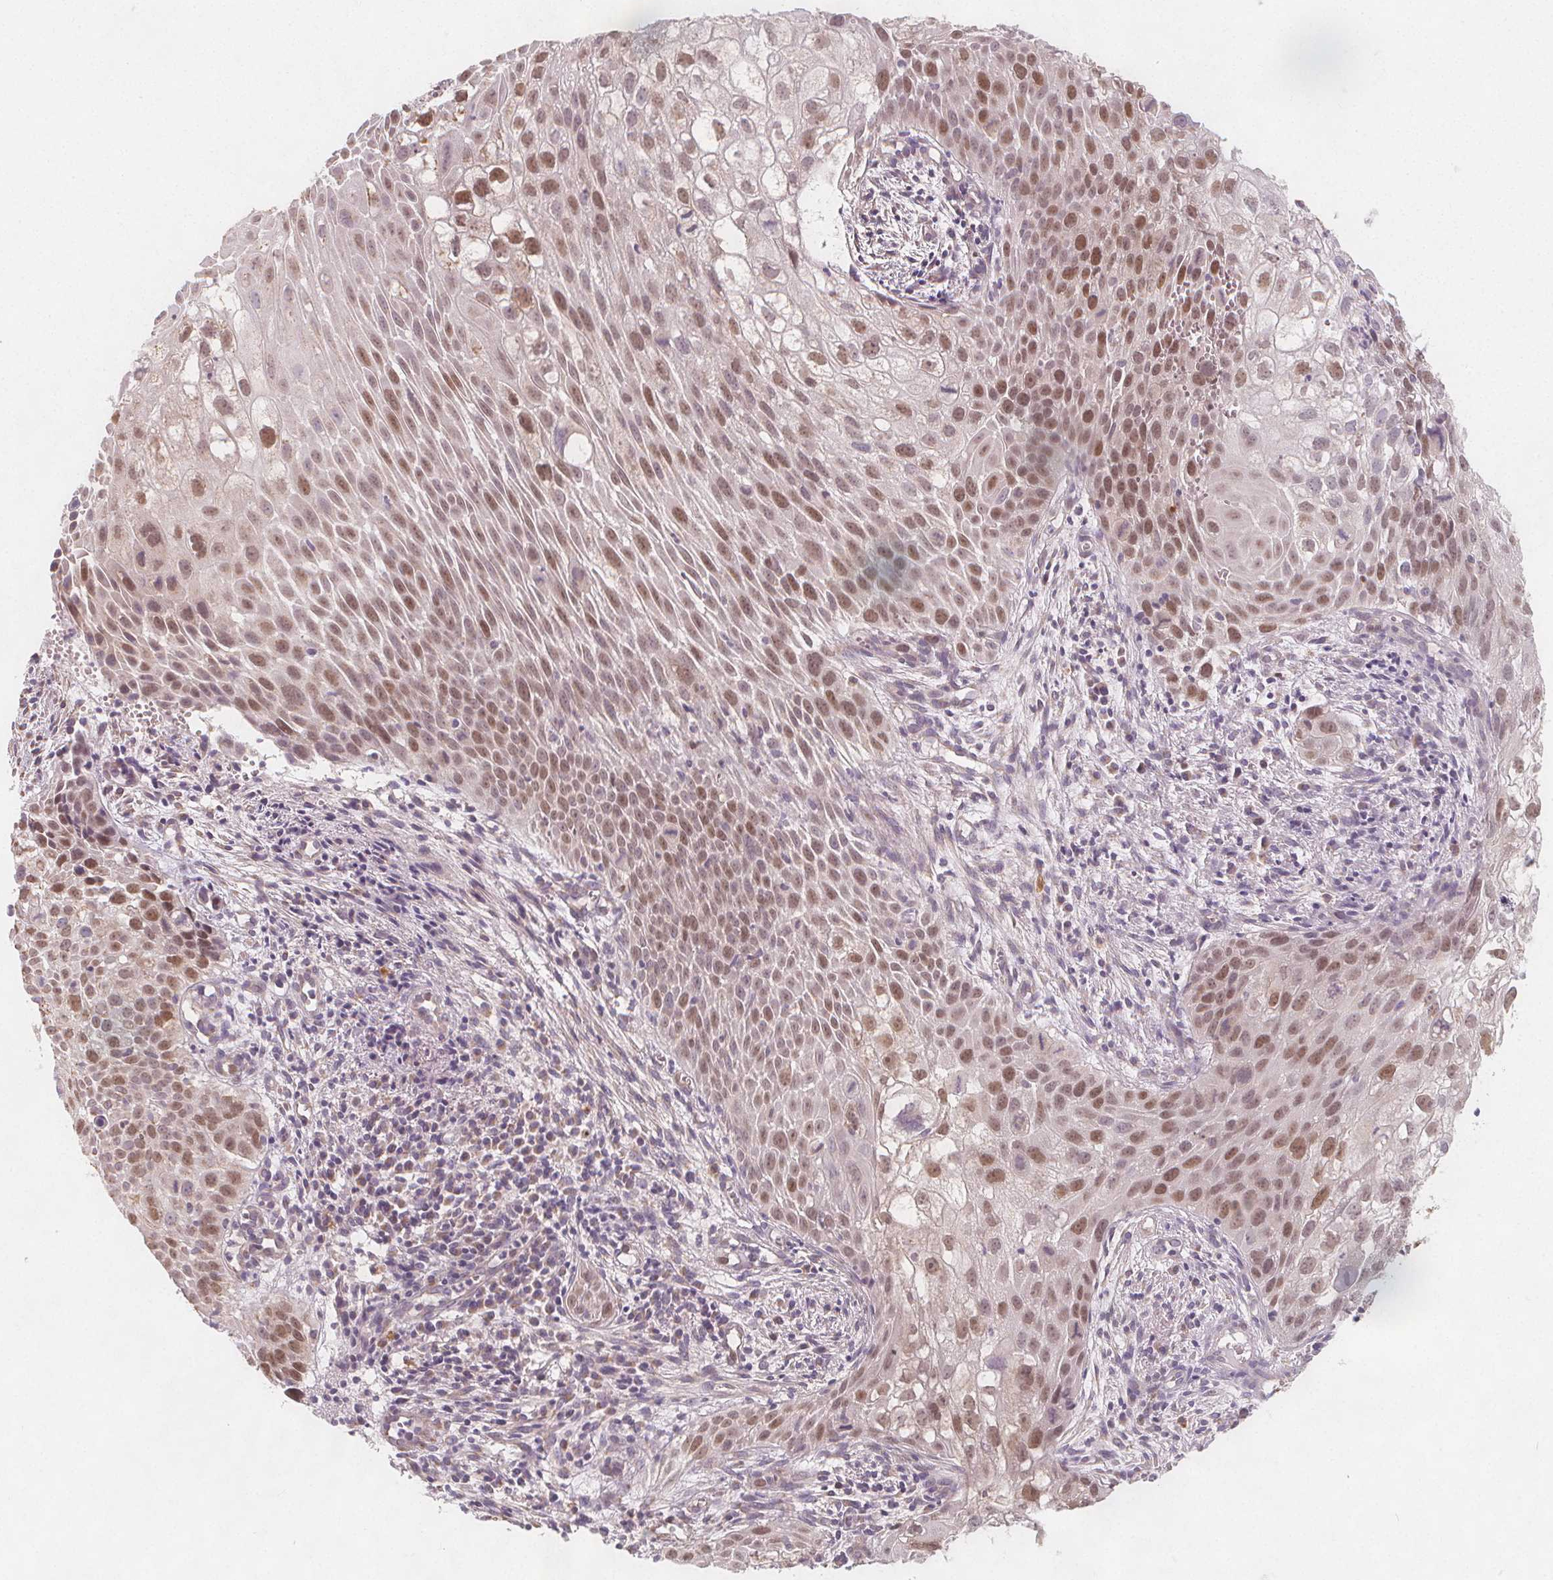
{"staining": {"intensity": "moderate", "quantity": ">75%", "location": "nuclear"}, "tissue": "cervical cancer", "cell_type": "Tumor cells", "image_type": "cancer", "snomed": [{"axis": "morphology", "description": "Squamous cell carcinoma, NOS"}, {"axis": "topography", "description": "Cervix"}], "caption": "Brown immunohistochemical staining in squamous cell carcinoma (cervical) shows moderate nuclear expression in about >75% of tumor cells.", "gene": "TIPIN", "patient": {"sex": "female", "age": 53}}